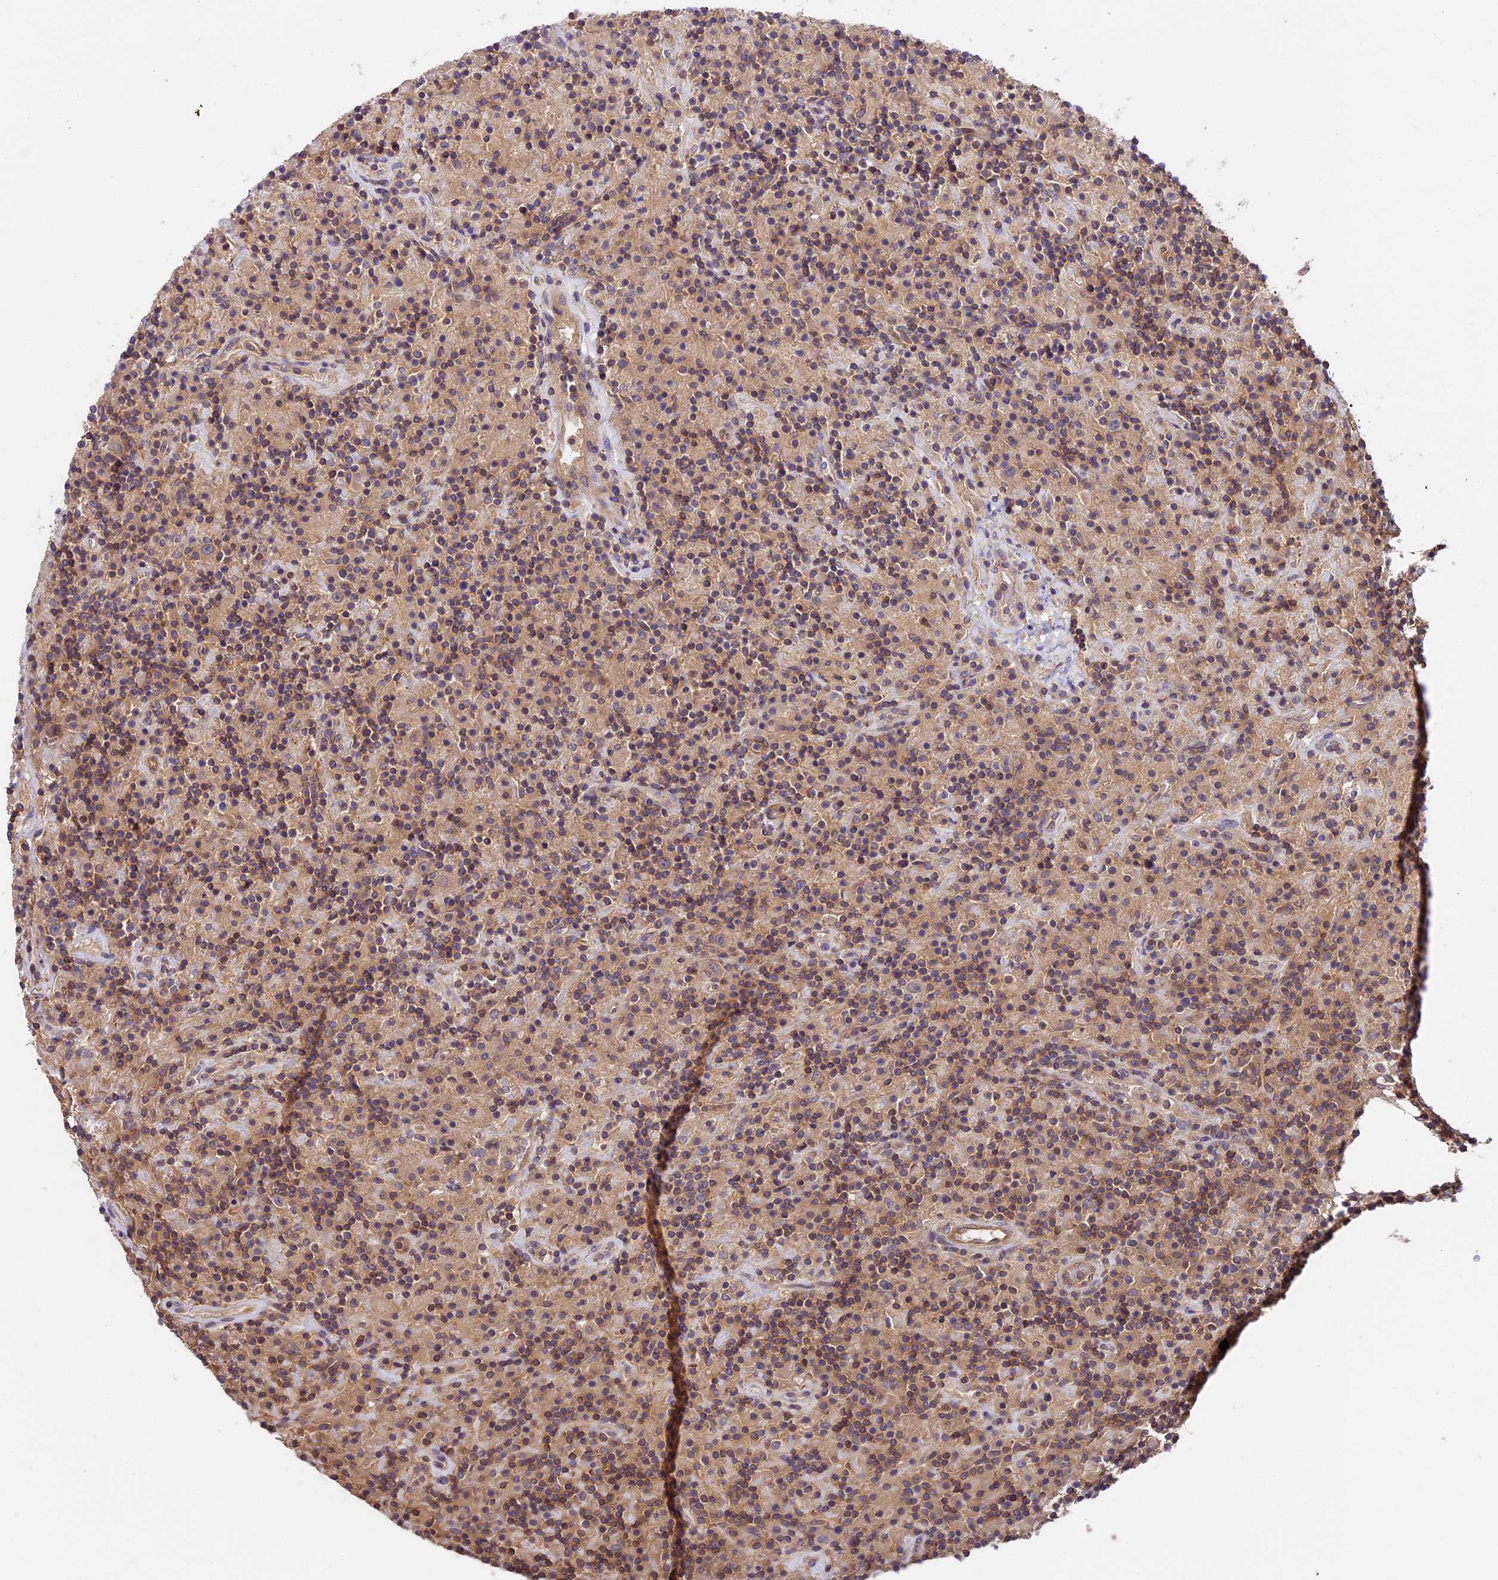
{"staining": {"intensity": "negative", "quantity": "none", "location": "none"}, "tissue": "lymphoma", "cell_type": "Tumor cells", "image_type": "cancer", "snomed": [{"axis": "morphology", "description": "Hodgkin's disease, NOS"}, {"axis": "topography", "description": "Lymph node"}], "caption": "An immunohistochemistry (IHC) photomicrograph of Hodgkin's disease is shown. There is no staining in tumor cells of Hodgkin's disease.", "gene": "TBC1D1", "patient": {"sex": "male", "age": 70}}